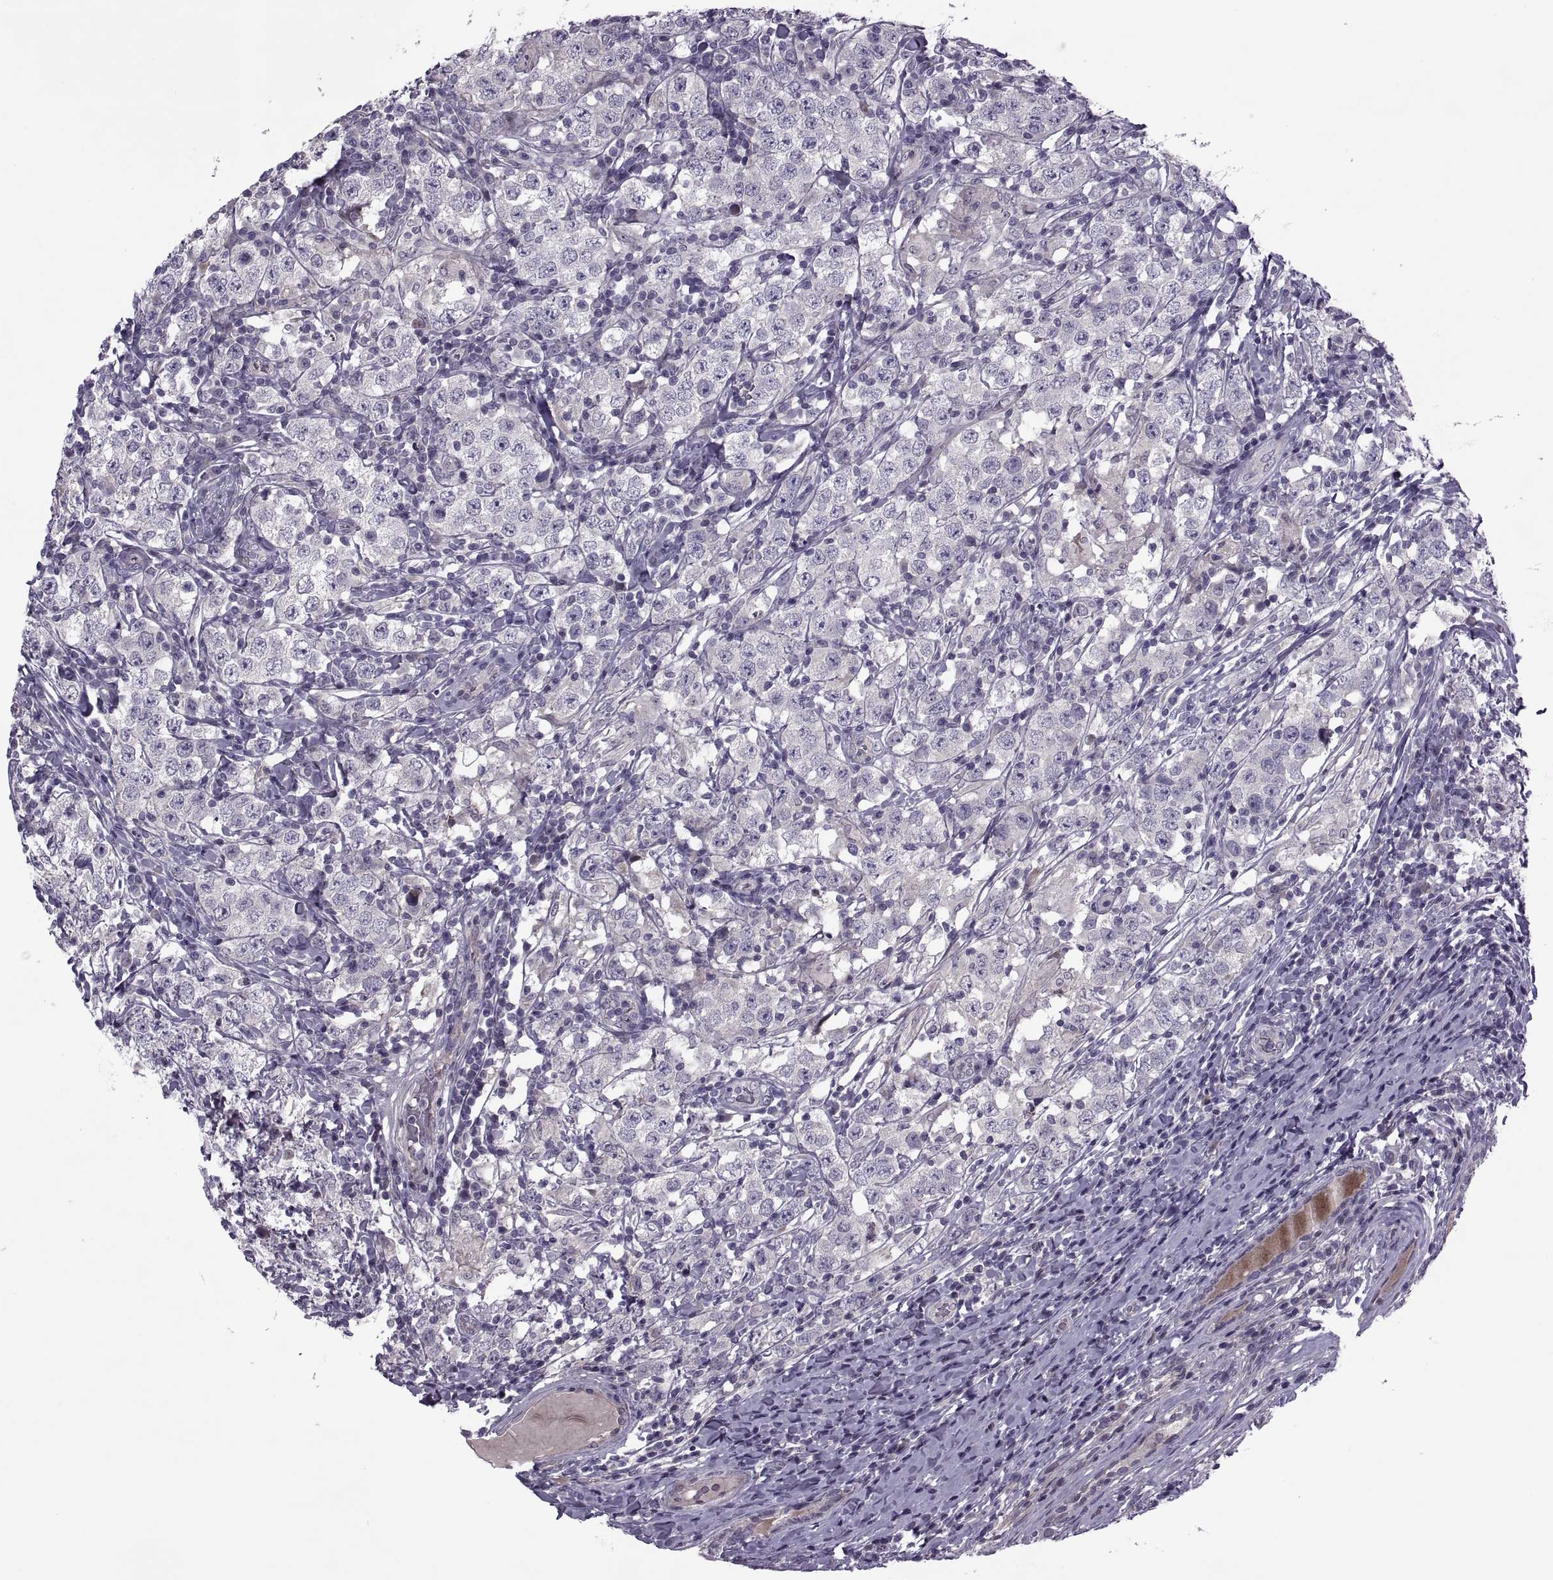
{"staining": {"intensity": "negative", "quantity": "none", "location": "none"}, "tissue": "testis cancer", "cell_type": "Tumor cells", "image_type": "cancer", "snomed": [{"axis": "morphology", "description": "Seminoma, NOS"}, {"axis": "morphology", "description": "Carcinoma, Embryonal, NOS"}, {"axis": "topography", "description": "Testis"}], "caption": "Tumor cells show no significant protein positivity in testis cancer (embryonal carcinoma).", "gene": "ODF3", "patient": {"sex": "male", "age": 41}}